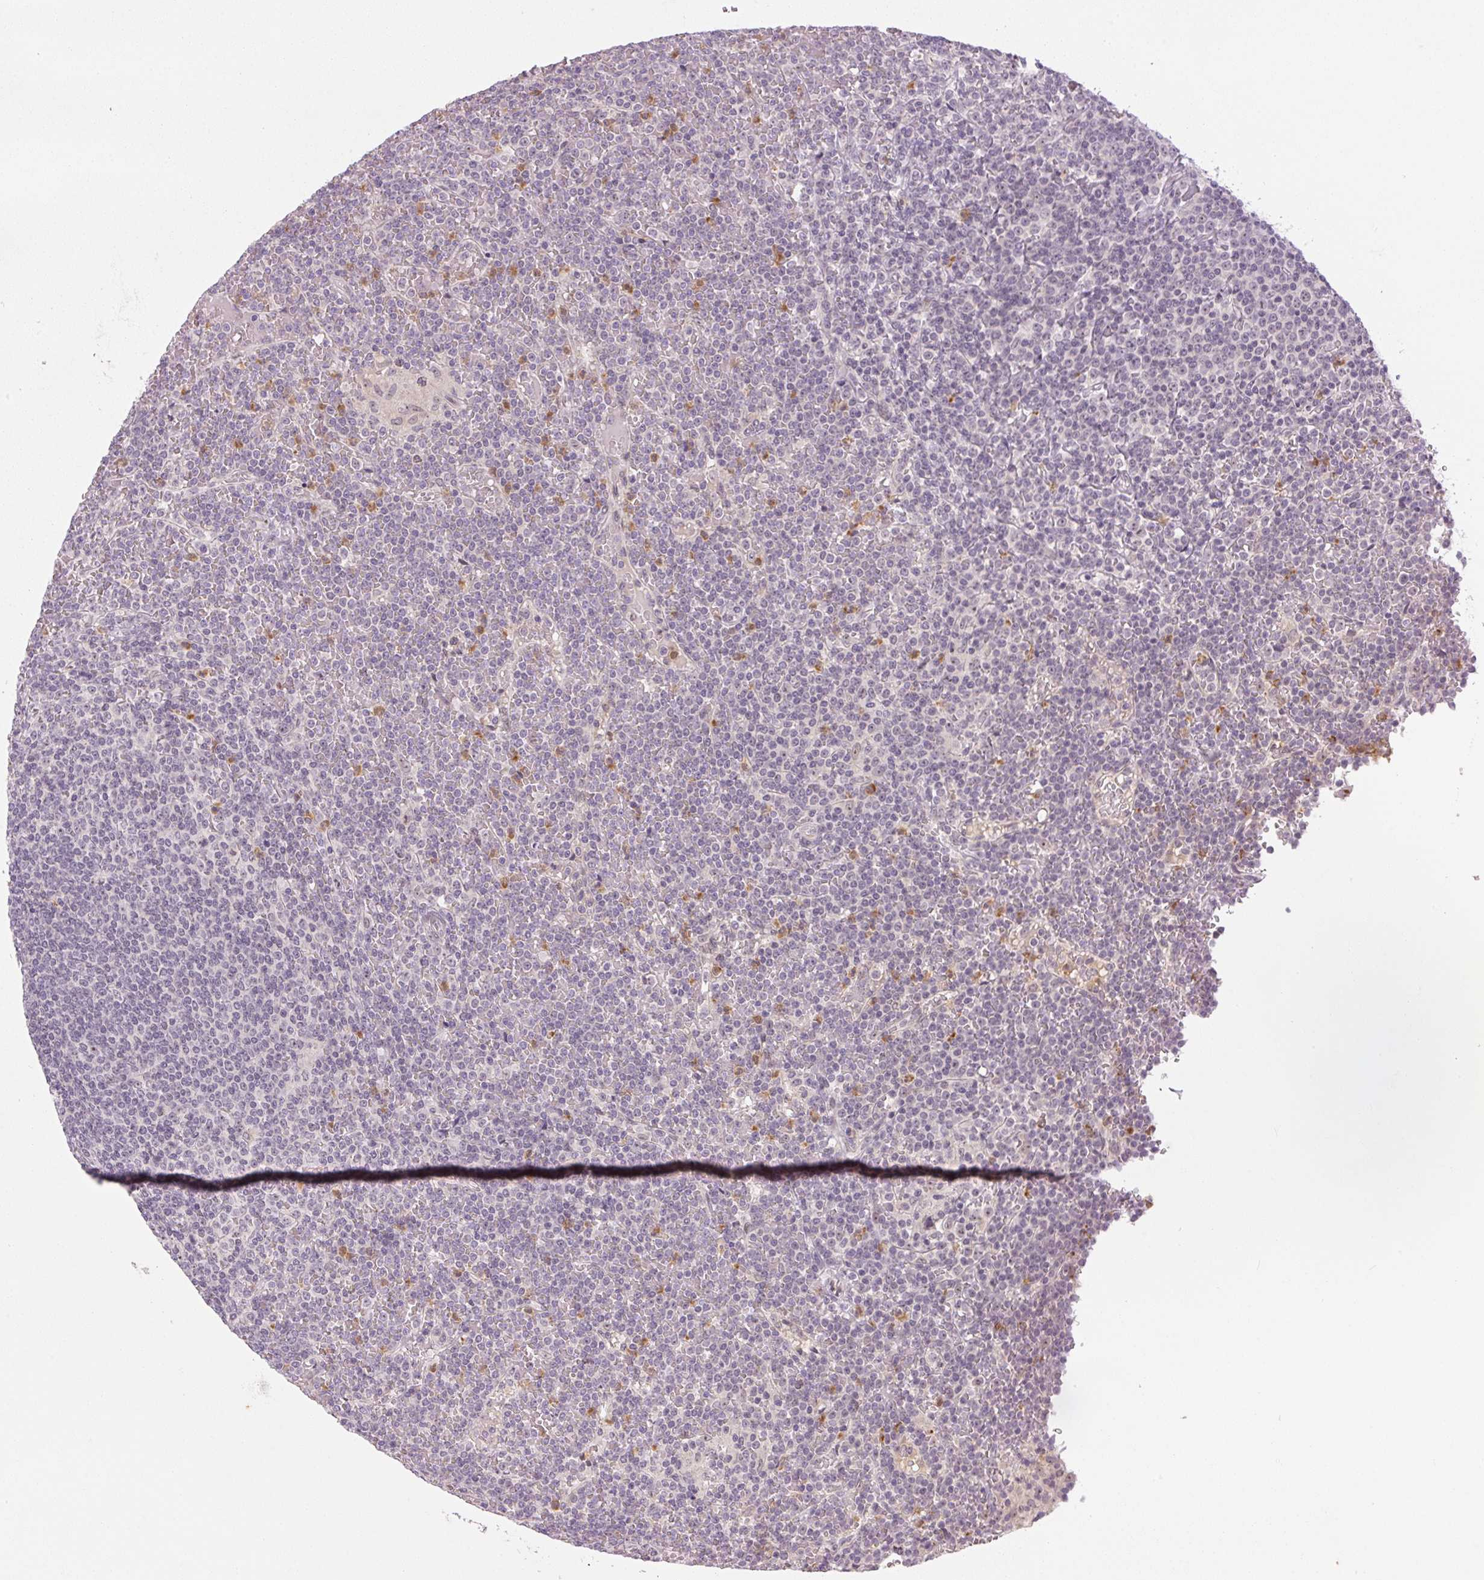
{"staining": {"intensity": "negative", "quantity": "none", "location": "none"}, "tissue": "lymphoma", "cell_type": "Tumor cells", "image_type": "cancer", "snomed": [{"axis": "morphology", "description": "Malignant lymphoma, non-Hodgkin's type, Low grade"}, {"axis": "topography", "description": "Spleen"}], "caption": "Immunohistochemistry (IHC) photomicrograph of neoplastic tissue: human malignant lymphoma, non-Hodgkin's type (low-grade) stained with DAB shows no significant protein expression in tumor cells.", "gene": "SGF29", "patient": {"sex": "female", "age": 19}}